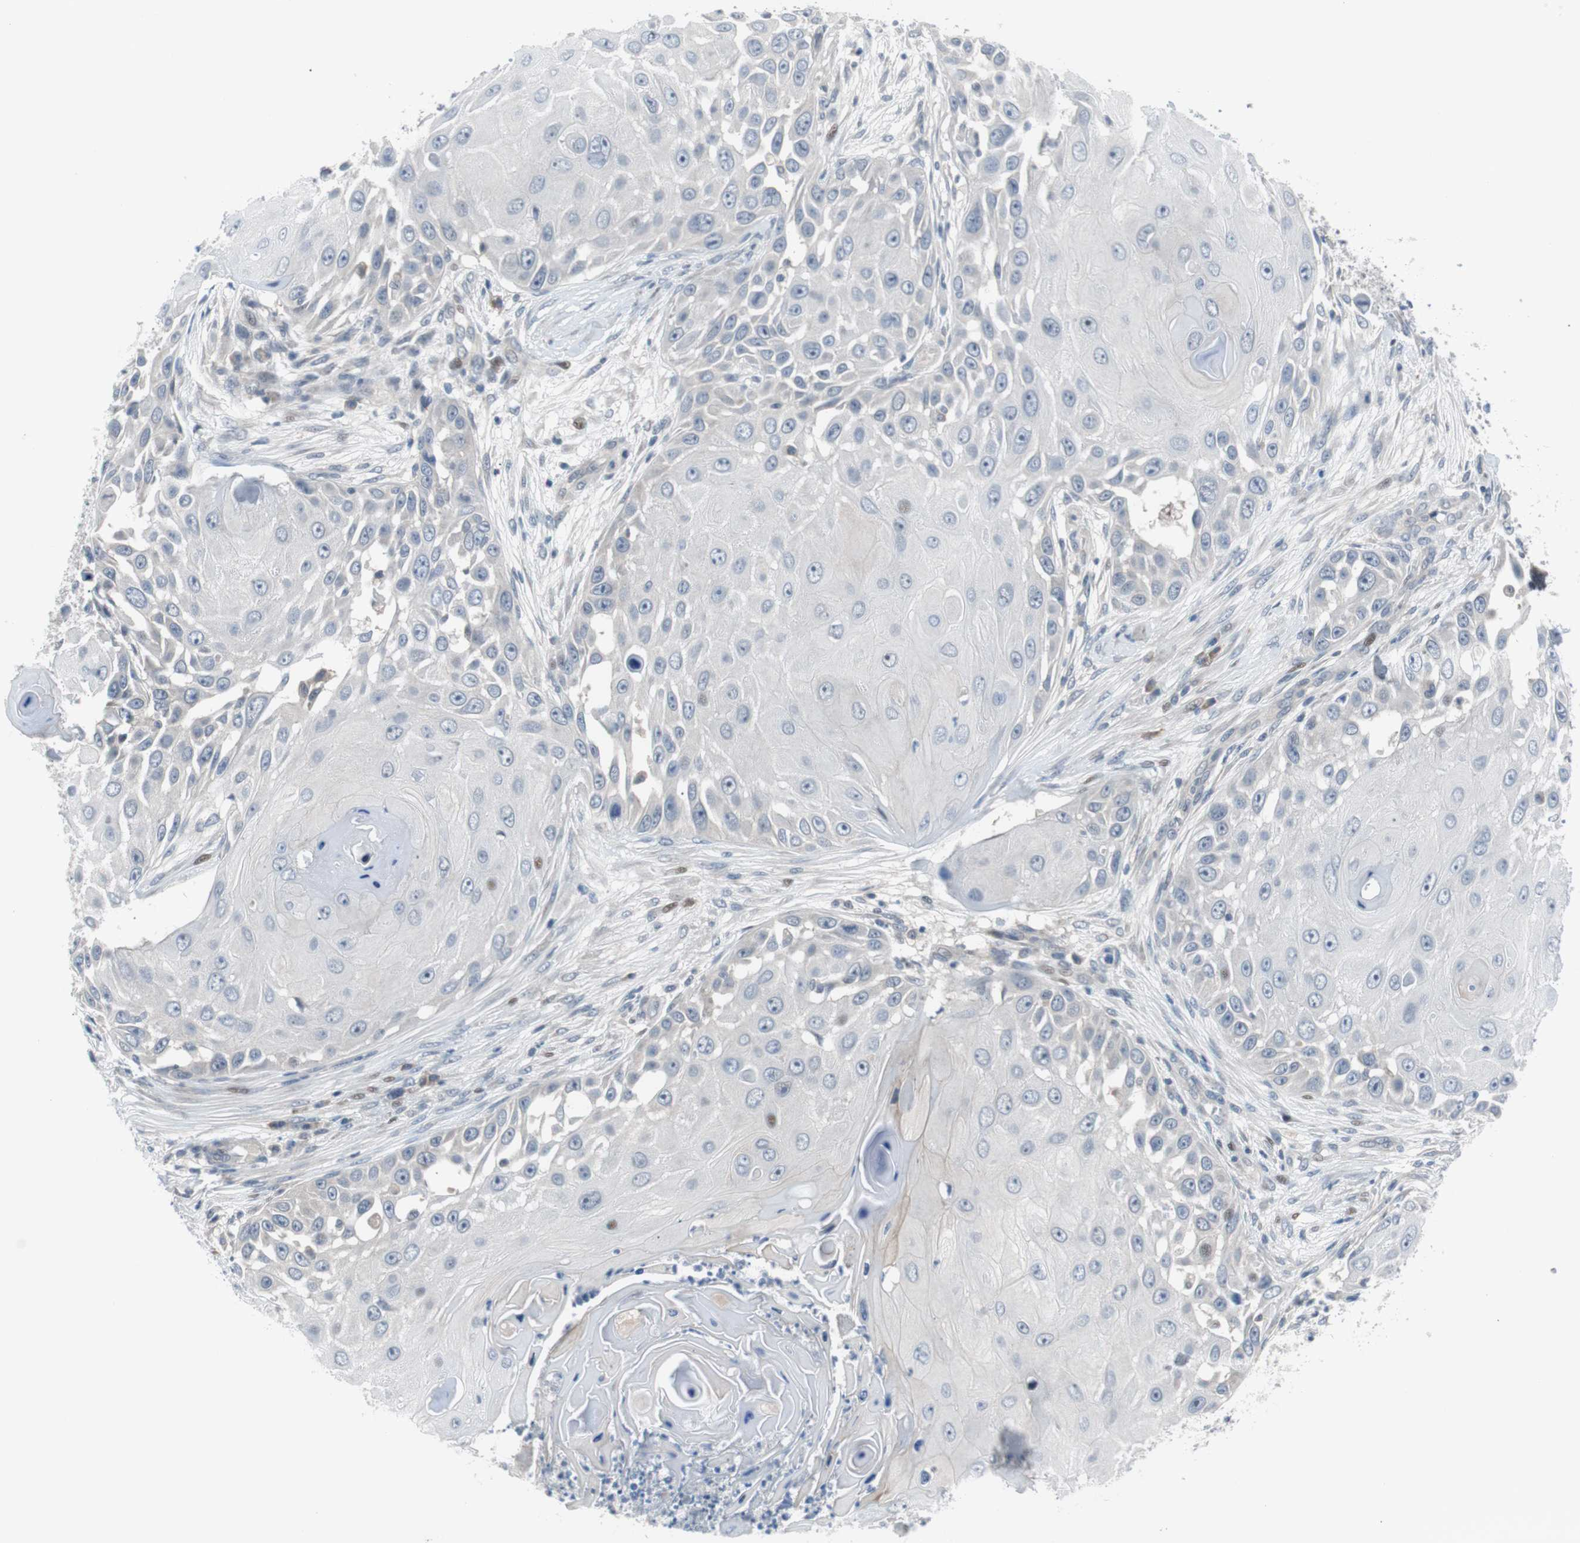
{"staining": {"intensity": "negative", "quantity": "none", "location": "none"}, "tissue": "skin cancer", "cell_type": "Tumor cells", "image_type": "cancer", "snomed": [{"axis": "morphology", "description": "Squamous cell carcinoma, NOS"}, {"axis": "topography", "description": "Skin"}], "caption": "DAB immunohistochemical staining of human skin cancer (squamous cell carcinoma) exhibits no significant expression in tumor cells.", "gene": "MAP2K4", "patient": {"sex": "female", "age": 44}}